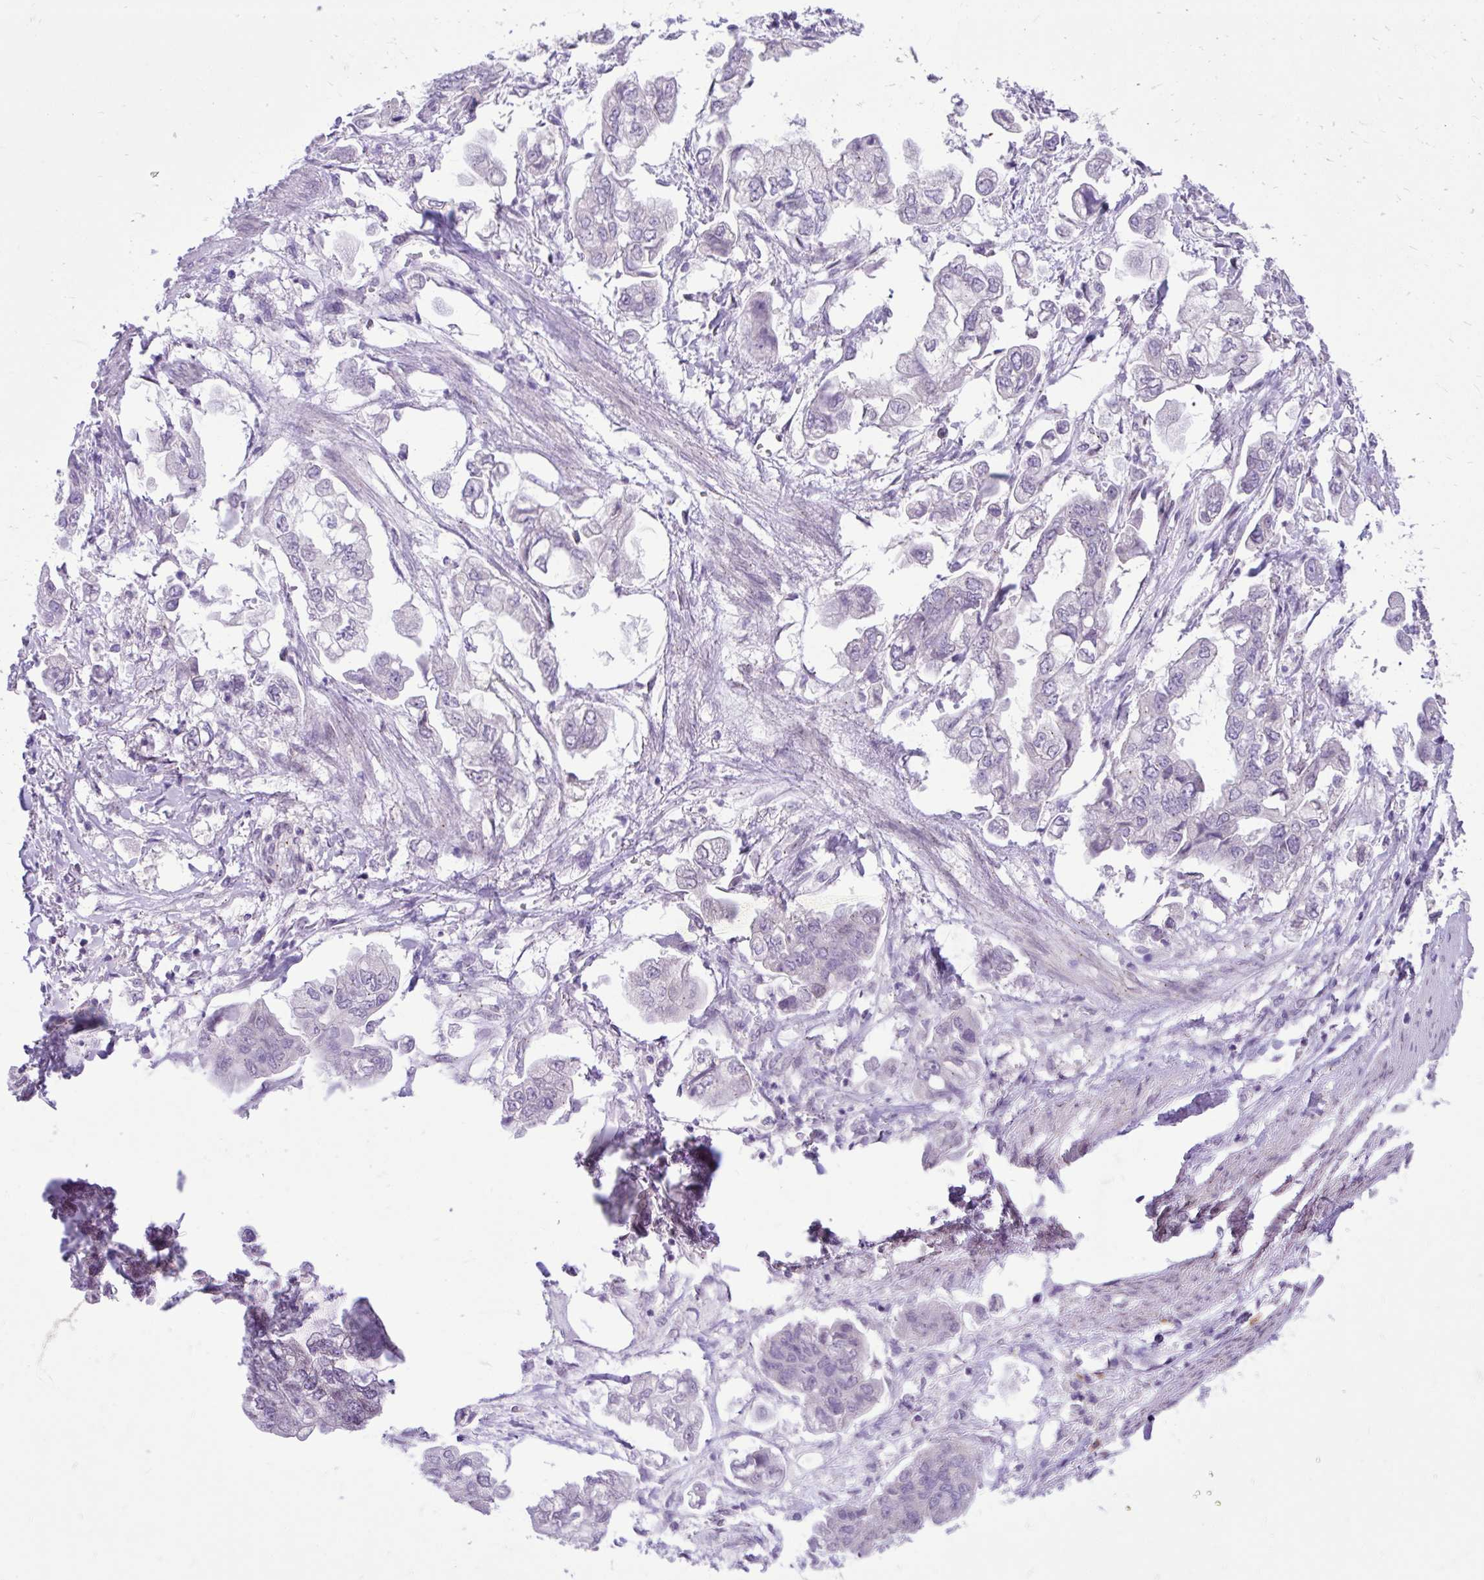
{"staining": {"intensity": "negative", "quantity": "none", "location": "none"}, "tissue": "stomach cancer", "cell_type": "Tumor cells", "image_type": "cancer", "snomed": [{"axis": "morphology", "description": "Adenocarcinoma, NOS"}, {"axis": "topography", "description": "Stomach"}], "caption": "Photomicrograph shows no significant protein expression in tumor cells of stomach cancer.", "gene": "CEACAM18", "patient": {"sex": "male", "age": 62}}